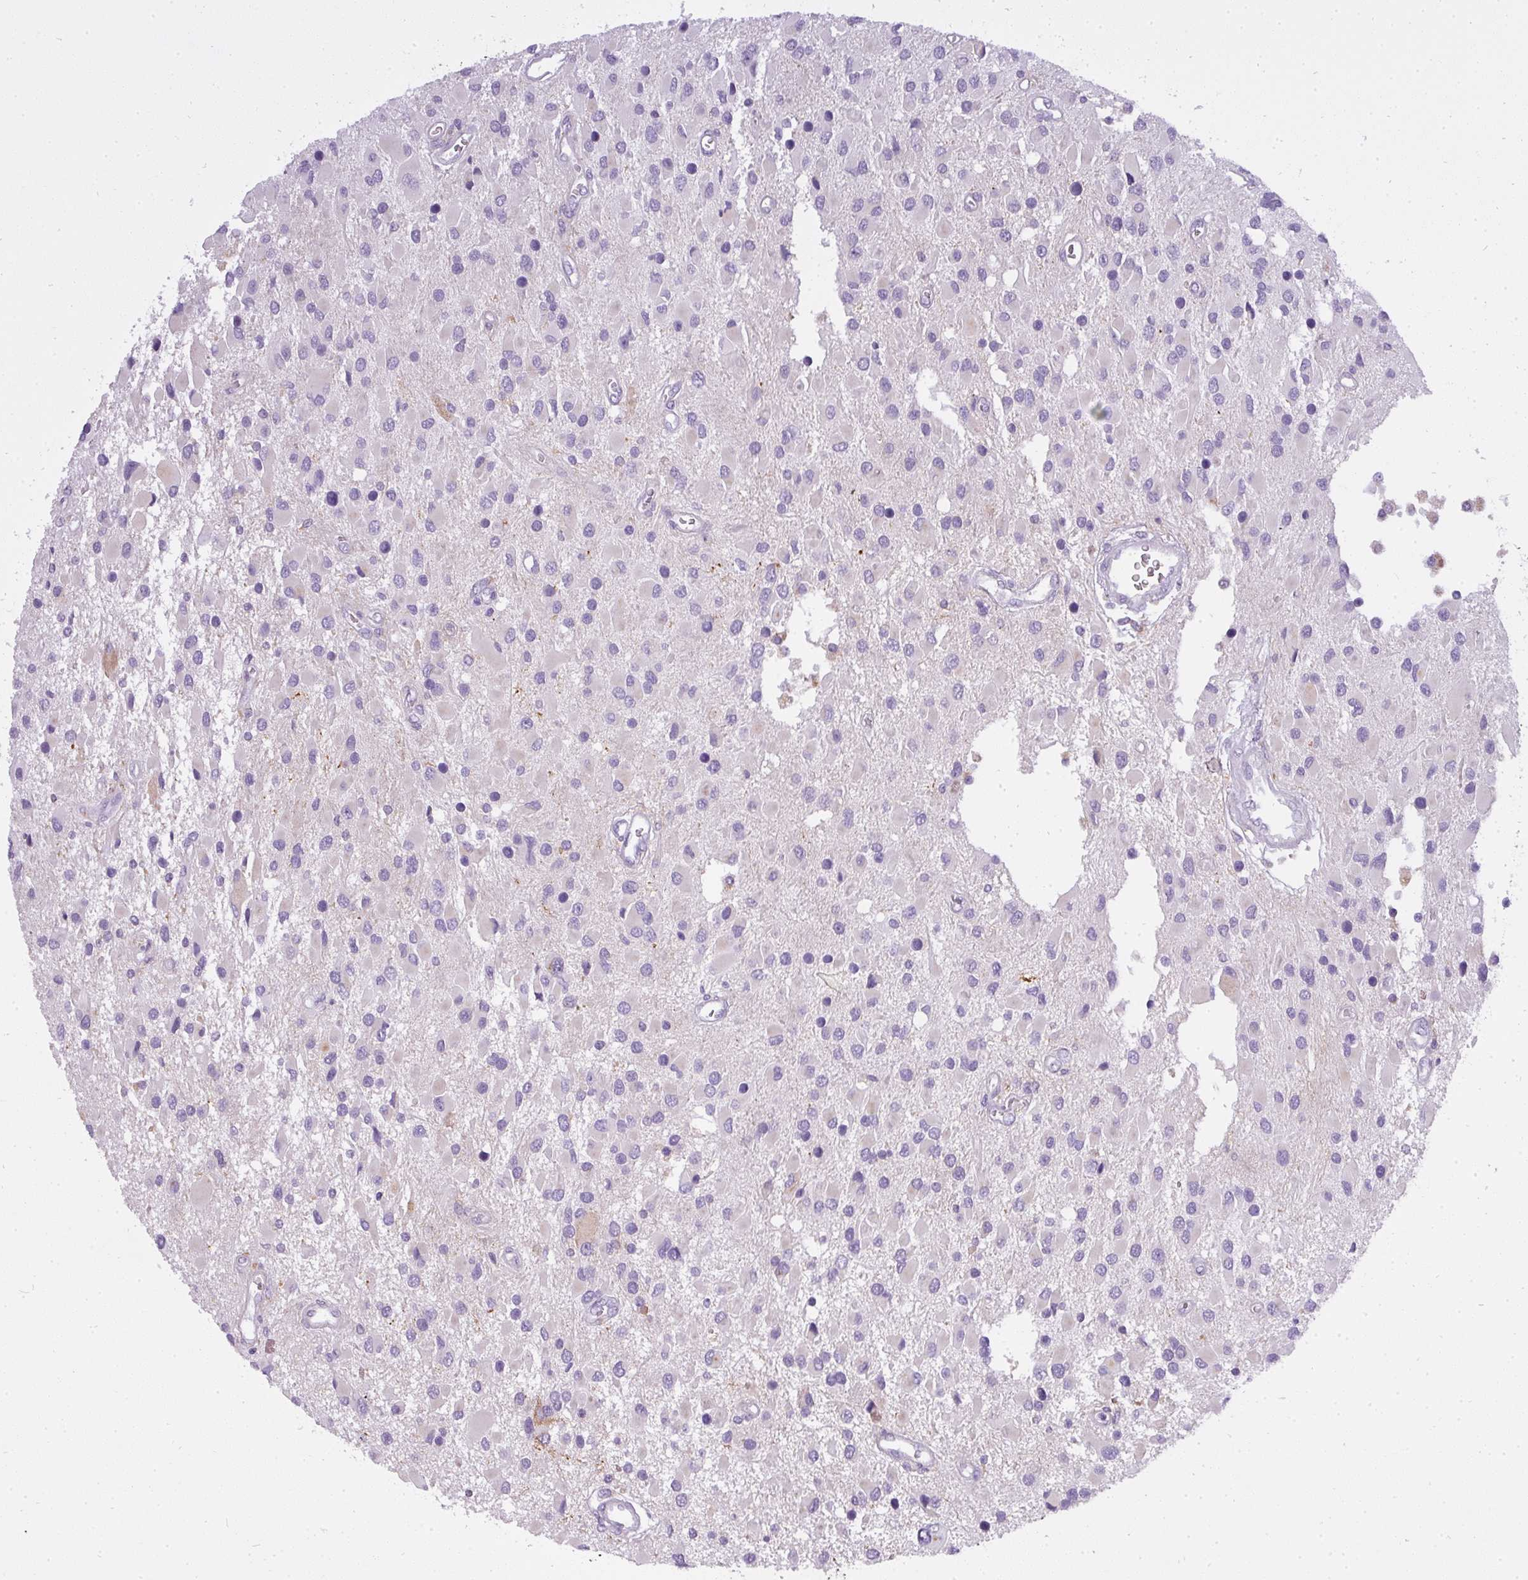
{"staining": {"intensity": "negative", "quantity": "none", "location": "none"}, "tissue": "glioma", "cell_type": "Tumor cells", "image_type": "cancer", "snomed": [{"axis": "morphology", "description": "Glioma, malignant, High grade"}, {"axis": "topography", "description": "Brain"}], "caption": "An IHC image of malignant glioma (high-grade) is shown. There is no staining in tumor cells of malignant glioma (high-grade).", "gene": "ATP6V1D", "patient": {"sex": "male", "age": 53}}